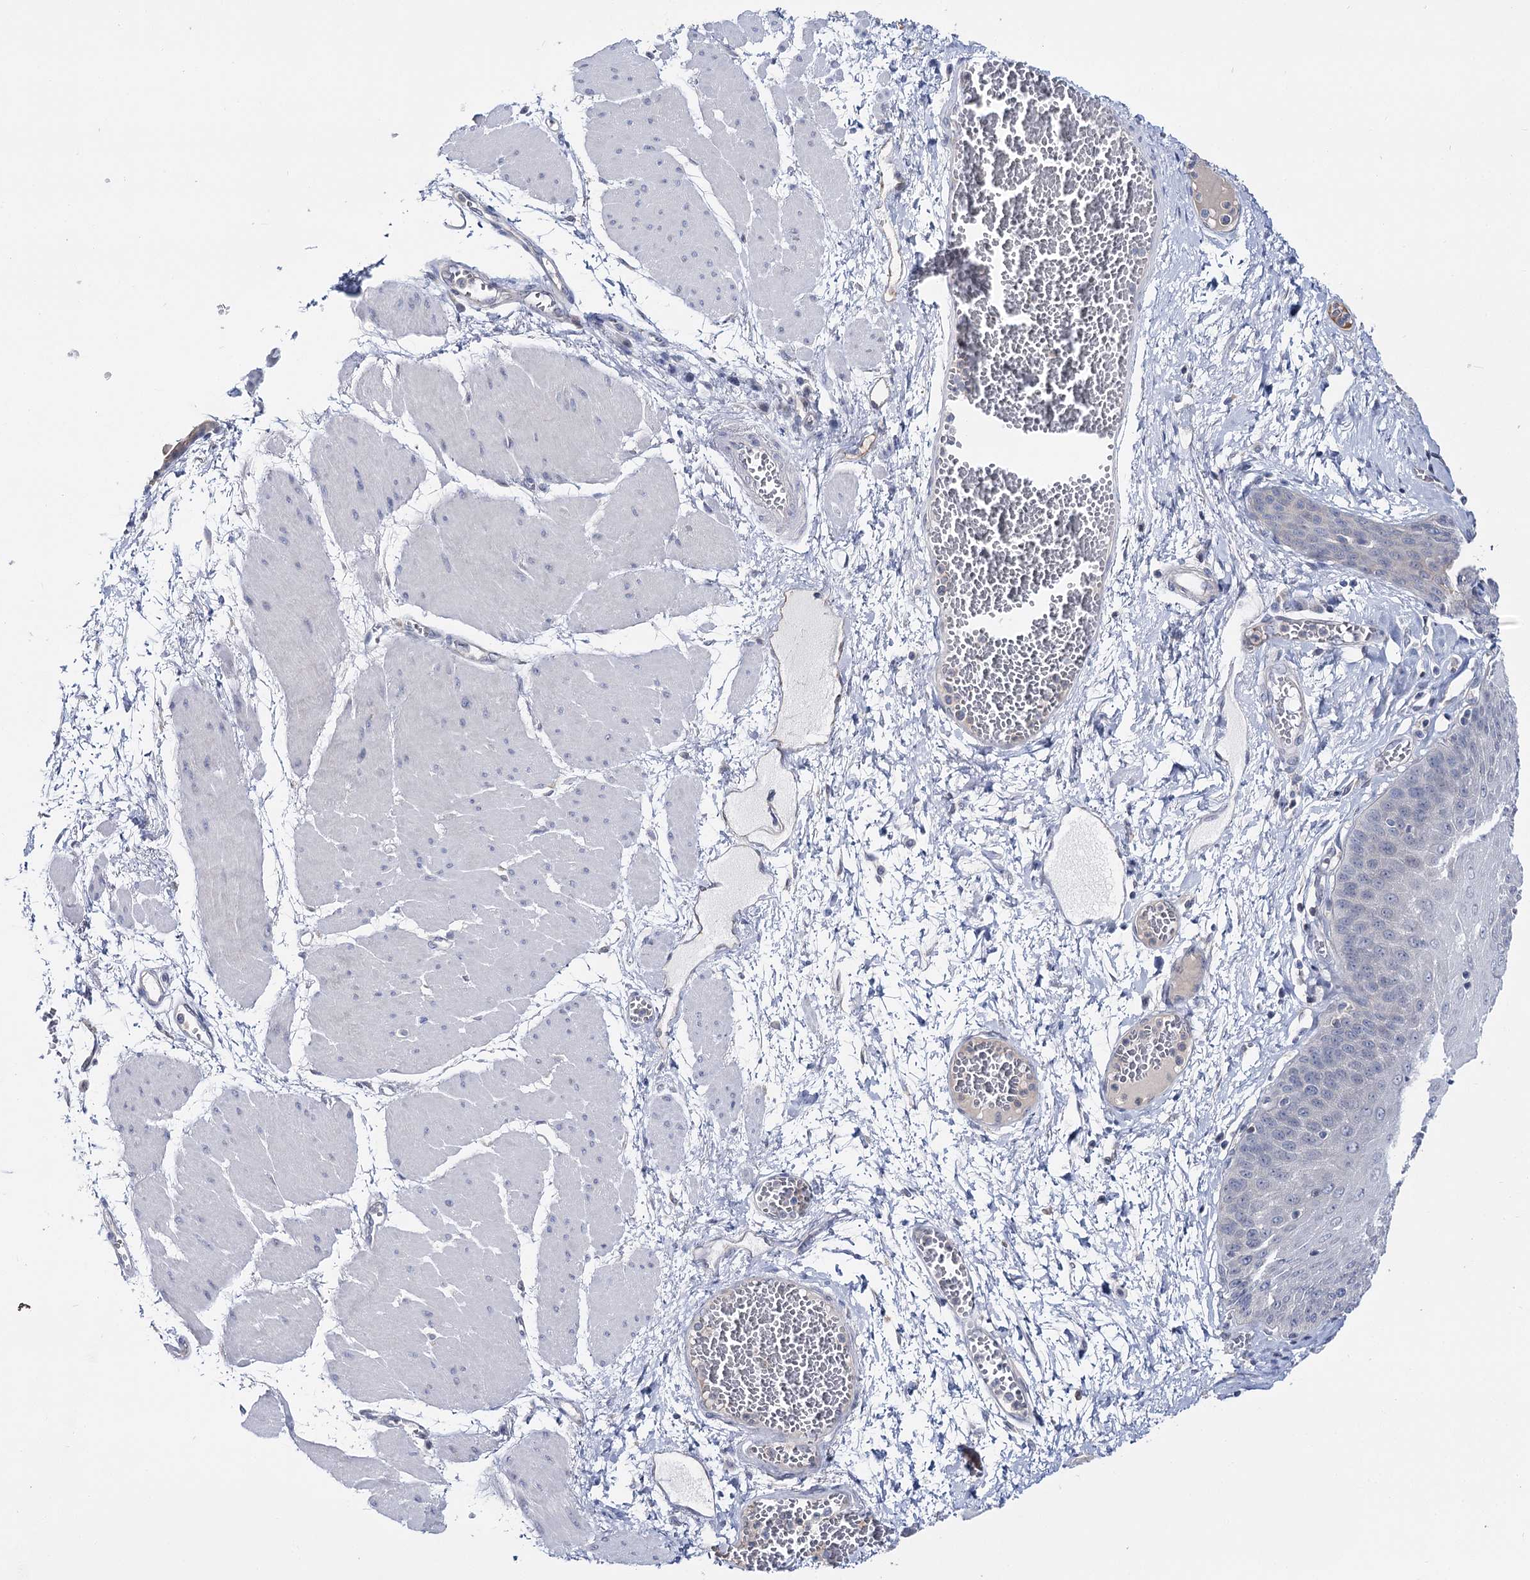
{"staining": {"intensity": "negative", "quantity": "none", "location": "none"}, "tissue": "esophagus", "cell_type": "Squamous epithelial cells", "image_type": "normal", "snomed": [{"axis": "morphology", "description": "Normal tissue, NOS"}, {"axis": "topography", "description": "Esophagus"}], "caption": "An immunohistochemistry (IHC) photomicrograph of unremarkable esophagus is shown. There is no staining in squamous epithelial cells of esophagus.", "gene": "UGP2", "patient": {"sex": "male", "age": 60}}